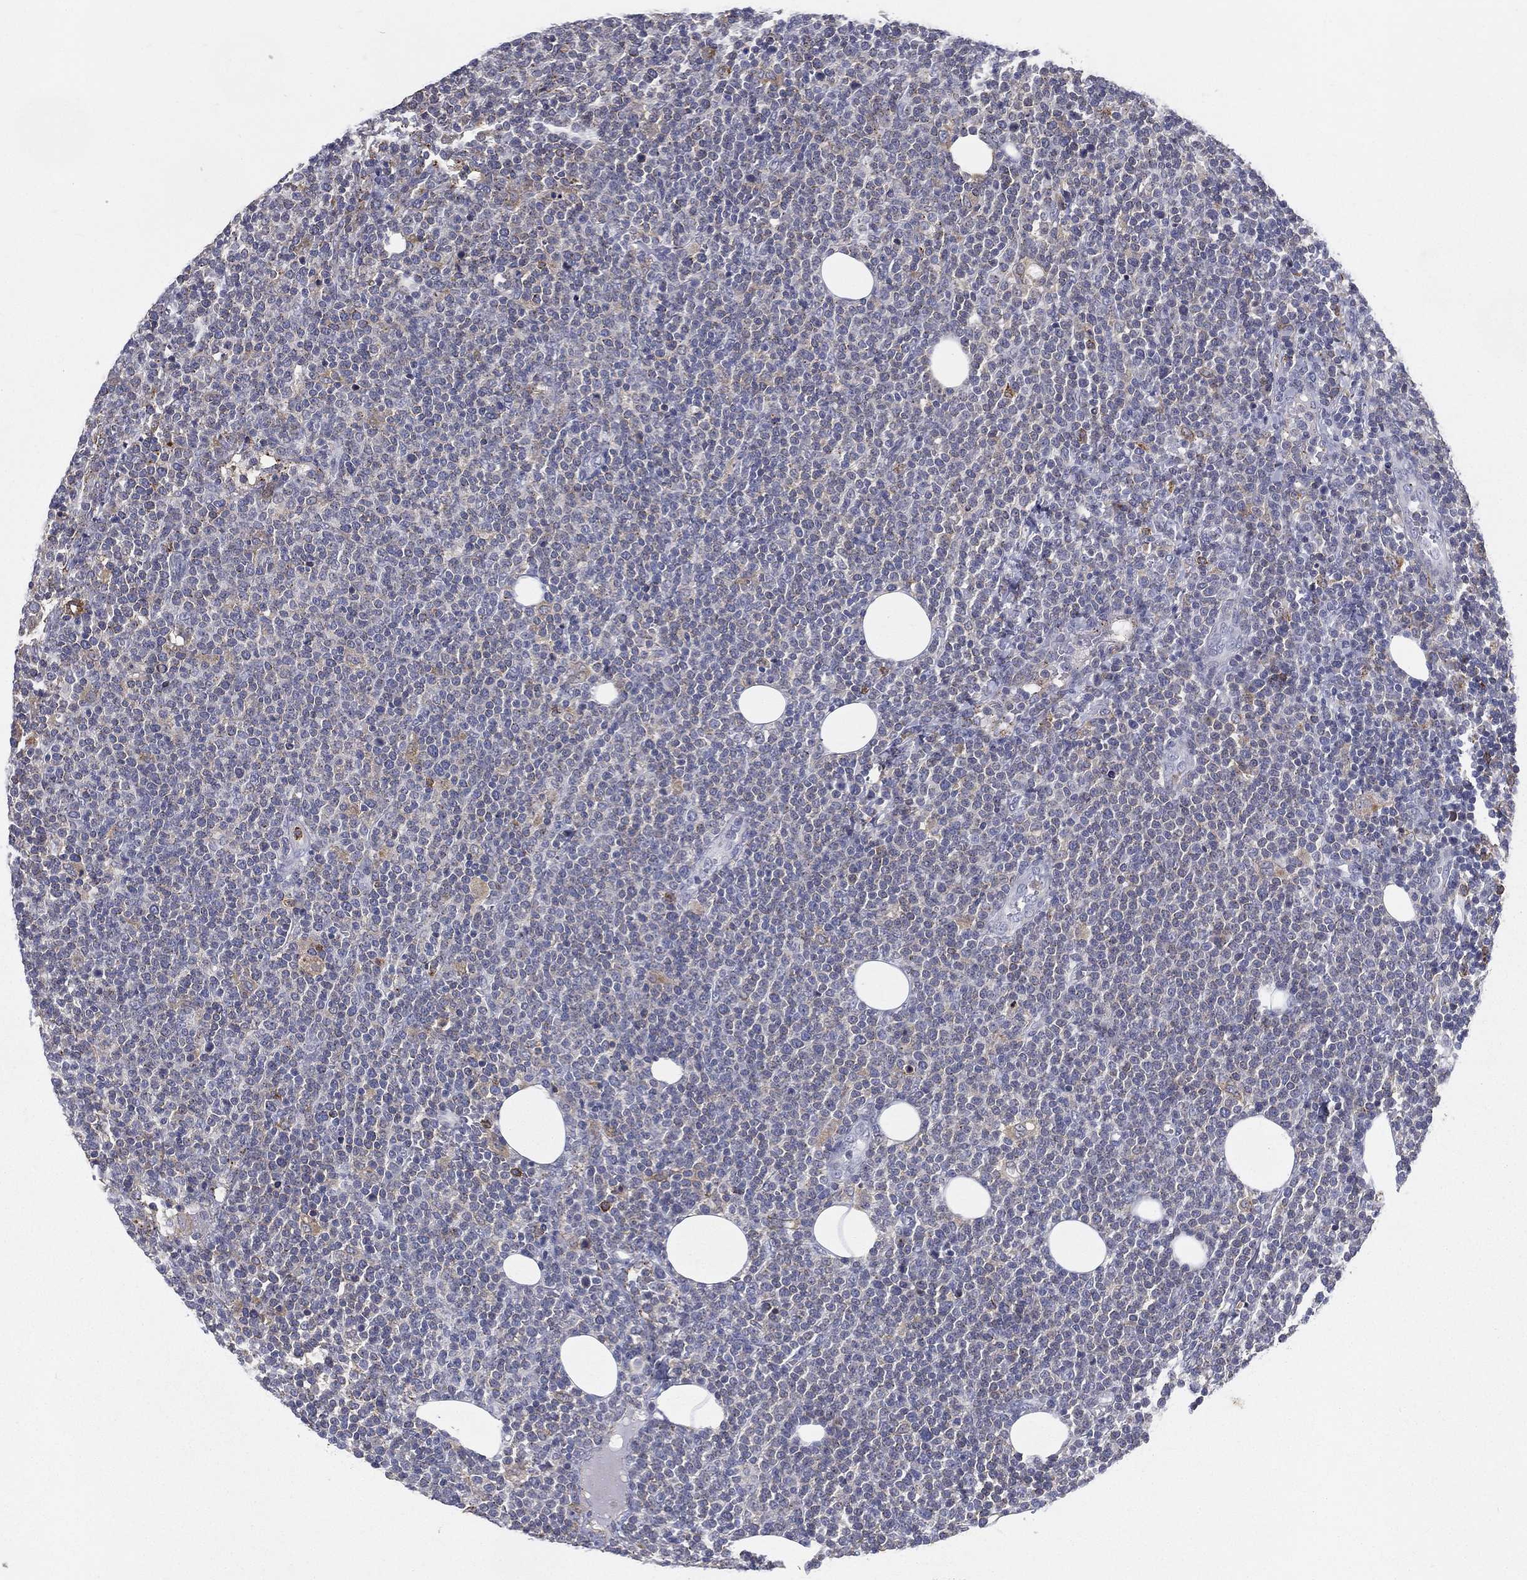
{"staining": {"intensity": "weak", "quantity": "<25%", "location": "cytoplasmic/membranous"}, "tissue": "lymphoma", "cell_type": "Tumor cells", "image_type": "cancer", "snomed": [{"axis": "morphology", "description": "Malignant lymphoma, non-Hodgkin's type, High grade"}, {"axis": "topography", "description": "Lymph node"}], "caption": "IHC histopathology image of neoplastic tissue: lymphoma stained with DAB displays no significant protein positivity in tumor cells.", "gene": "EVI2B", "patient": {"sex": "male", "age": 61}}